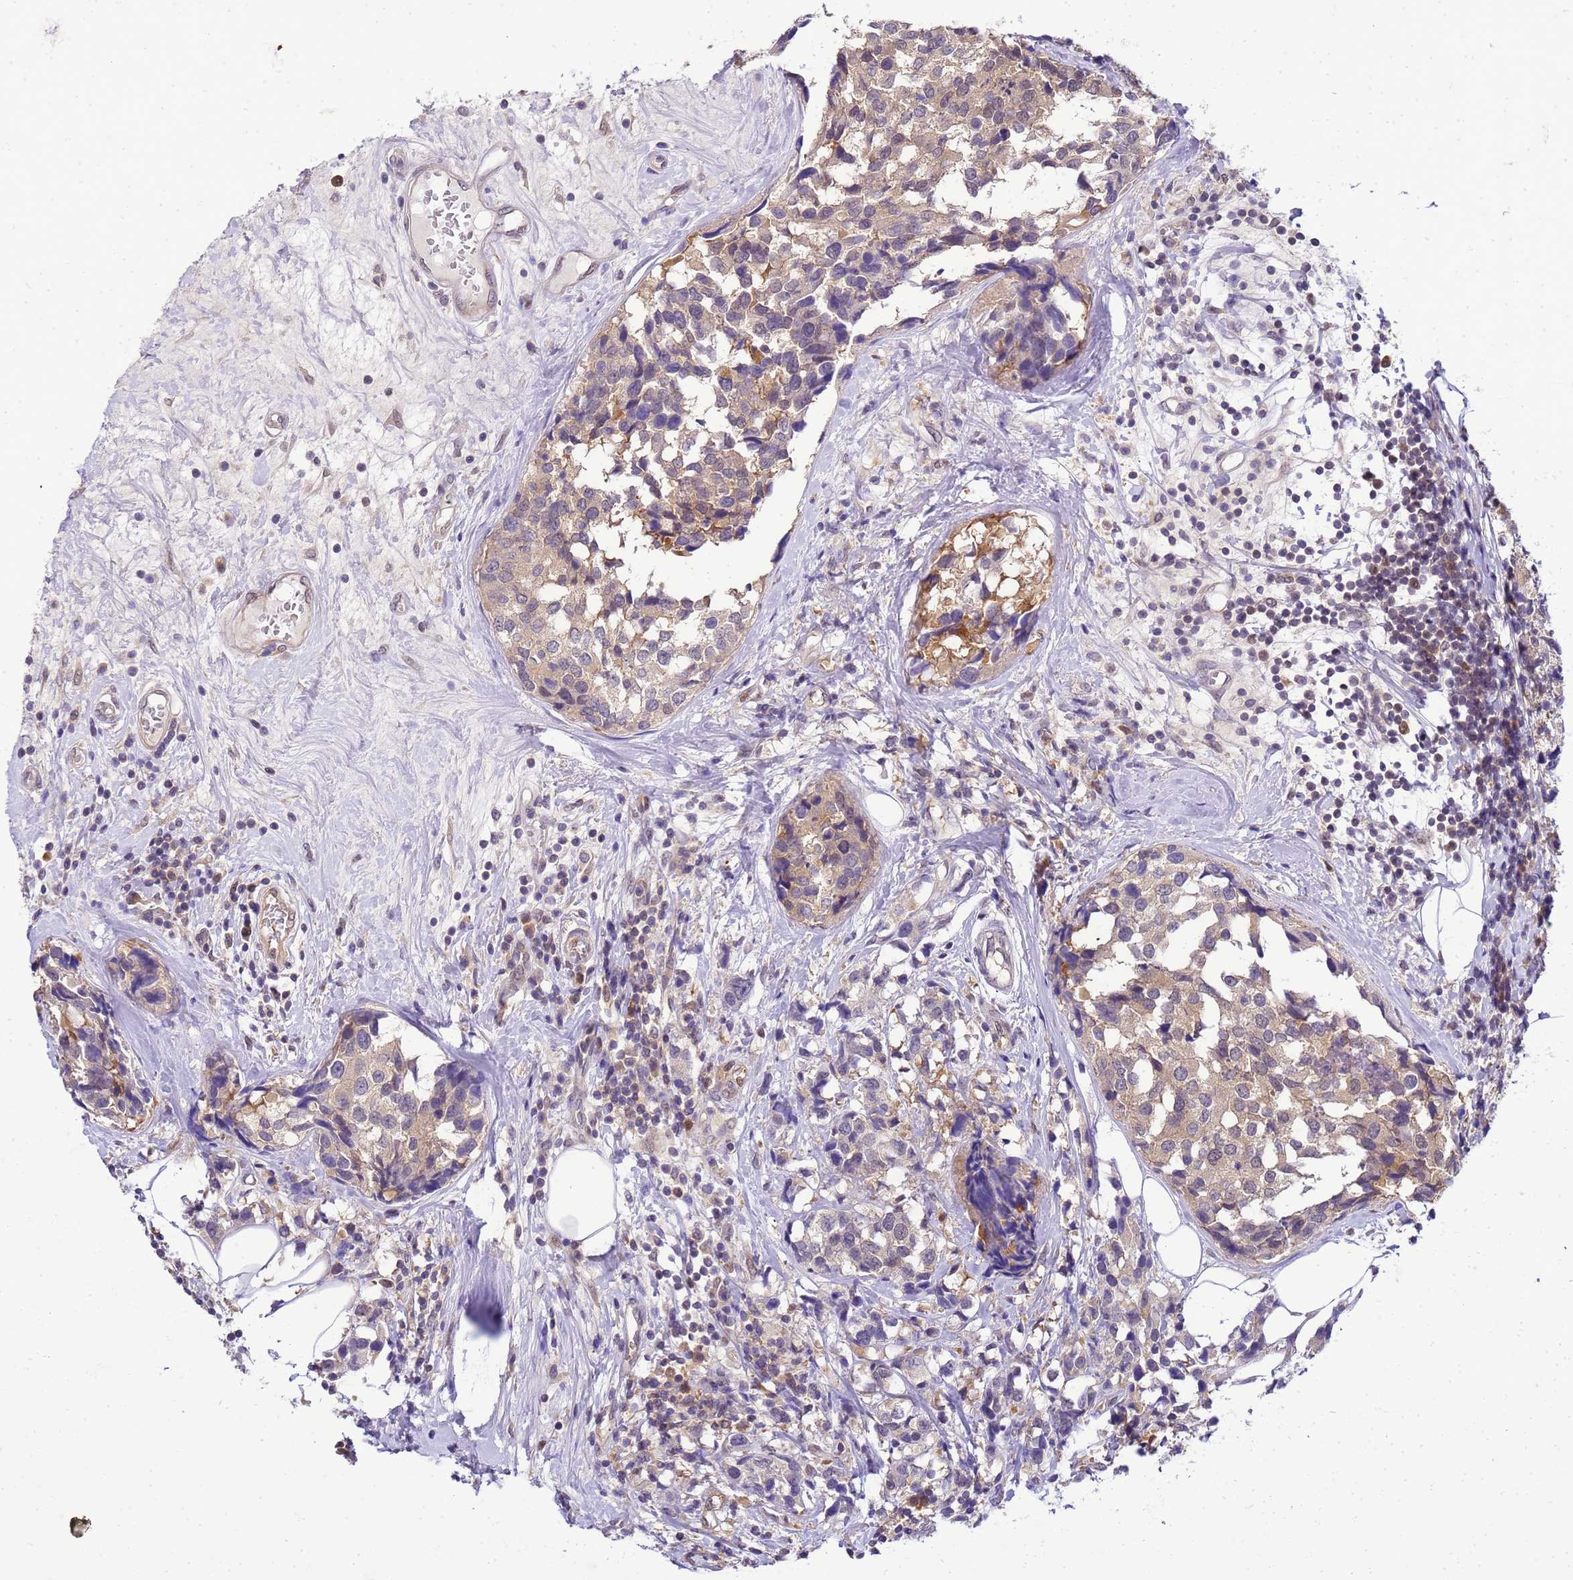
{"staining": {"intensity": "weak", "quantity": "25%-75%", "location": "cytoplasmic/membranous"}, "tissue": "breast cancer", "cell_type": "Tumor cells", "image_type": "cancer", "snomed": [{"axis": "morphology", "description": "Lobular carcinoma"}, {"axis": "topography", "description": "Breast"}], "caption": "High-power microscopy captured an immunohistochemistry micrograph of breast lobular carcinoma, revealing weak cytoplasmic/membranous expression in approximately 25%-75% of tumor cells. (brown staining indicates protein expression, while blue staining denotes nuclei).", "gene": "DDI2", "patient": {"sex": "female", "age": 59}}